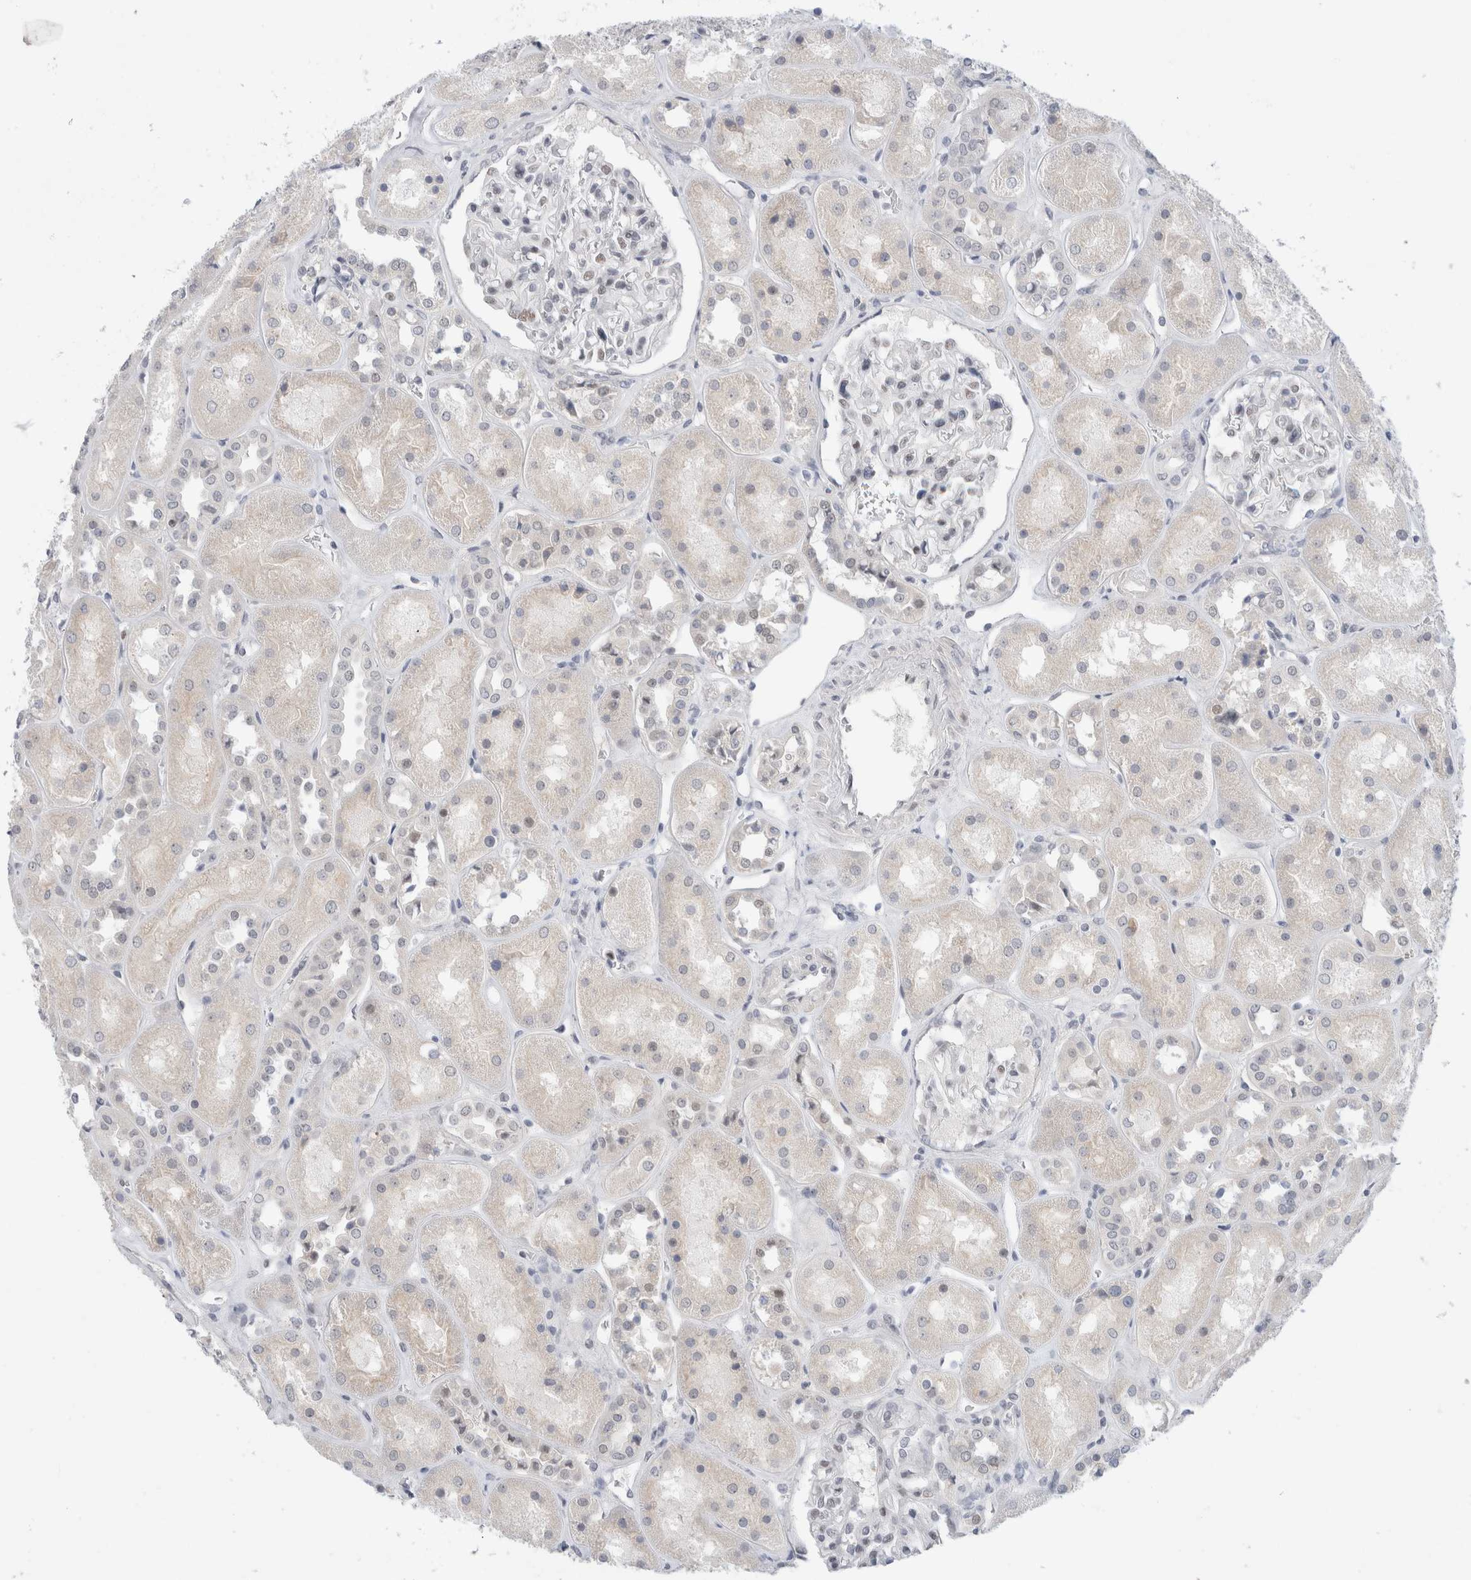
{"staining": {"intensity": "weak", "quantity": "<25%", "location": "nuclear"}, "tissue": "kidney", "cell_type": "Cells in glomeruli", "image_type": "normal", "snomed": [{"axis": "morphology", "description": "Normal tissue, NOS"}, {"axis": "topography", "description": "Kidney"}], "caption": "The micrograph exhibits no staining of cells in glomeruli in unremarkable kidney.", "gene": "KNL1", "patient": {"sex": "male", "age": 70}}